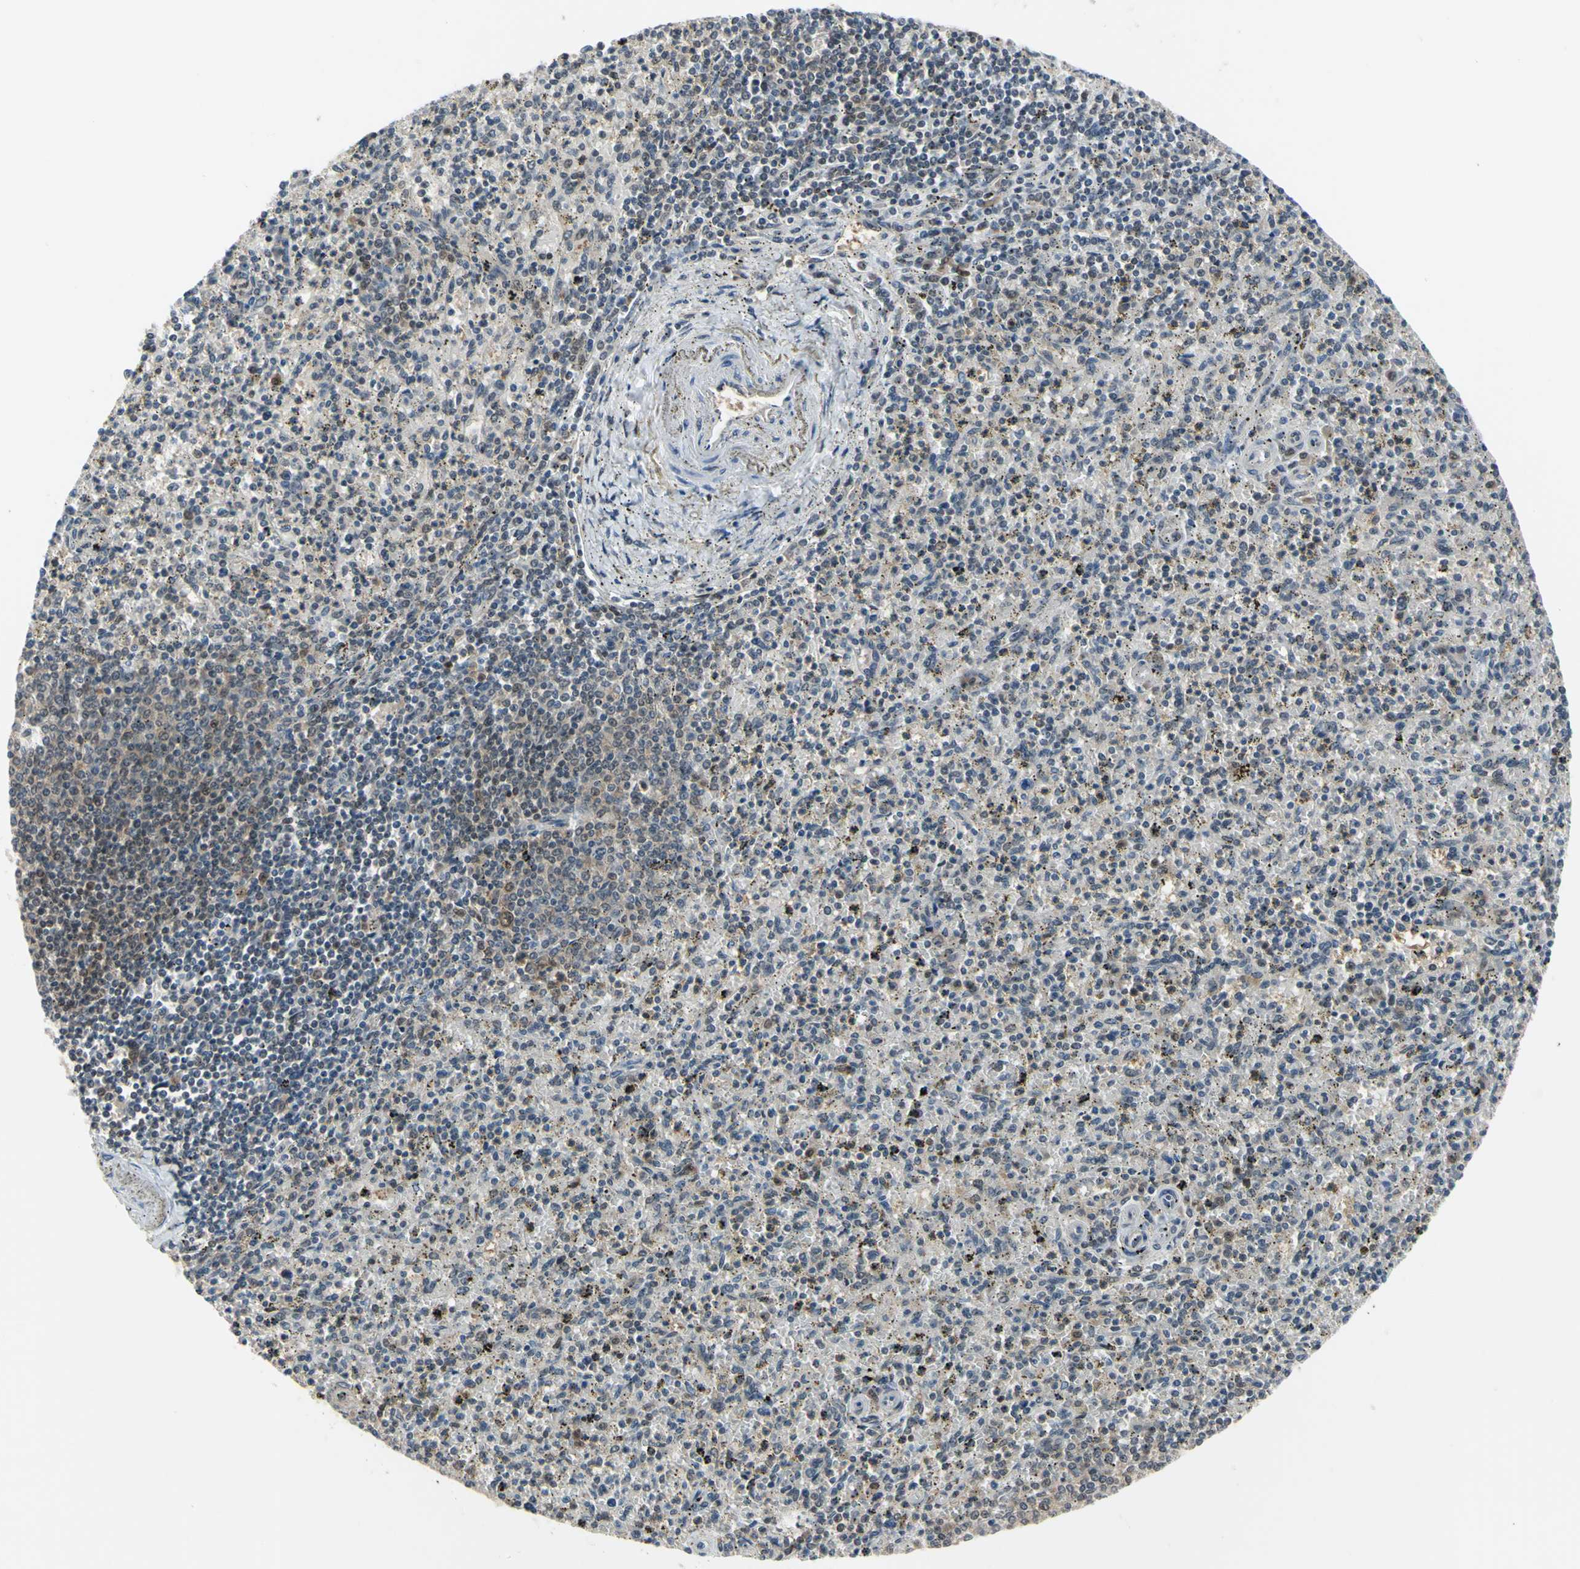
{"staining": {"intensity": "weak", "quantity": "<25%", "location": "nuclear"}, "tissue": "spleen", "cell_type": "Cells in red pulp", "image_type": "normal", "snomed": [{"axis": "morphology", "description": "Normal tissue, NOS"}, {"axis": "topography", "description": "Spleen"}], "caption": "This is a micrograph of immunohistochemistry (IHC) staining of unremarkable spleen, which shows no expression in cells in red pulp.", "gene": "HSPA4", "patient": {"sex": "male", "age": 72}}